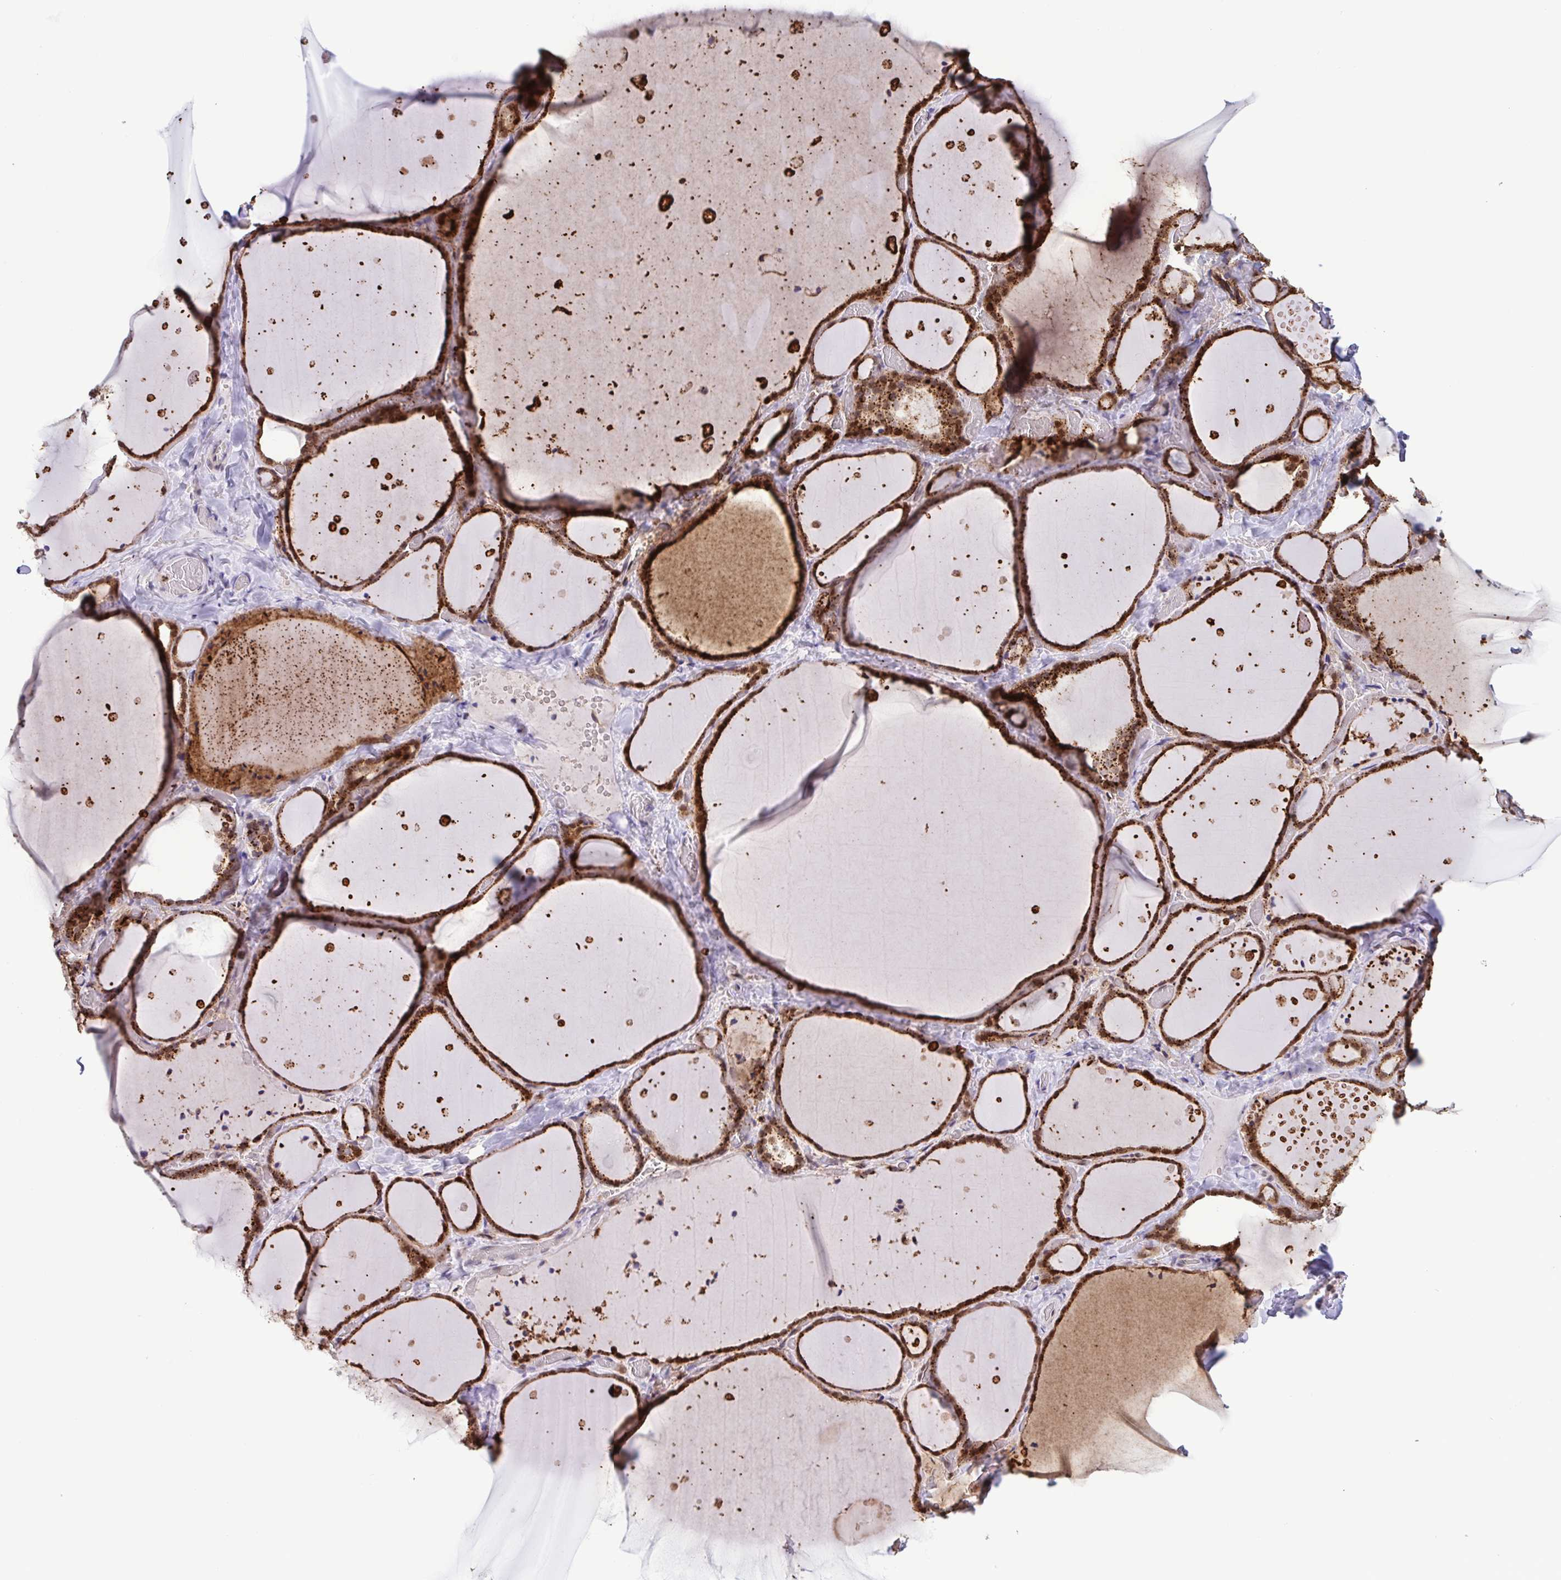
{"staining": {"intensity": "strong", "quantity": ">75%", "location": "cytoplasmic/membranous"}, "tissue": "thyroid gland", "cell_type": "Glandular cells", "image_type": "normal", "snomed": [{"axis": "morphology", "description": "Normal tissue, NOS"}, {"axis": "topography", "description": "Thyroid gland"}], "caption": "DAB immunohistochemical staining of benign human thyroid gland demonstrates strong cytoplasmic/membranous protein positivity in approximately >75% of glandular cells. (DAB = brown stain, brightfield microscopy at high magnification).", "gene": "CHMP1B", "patient": {"sex": "female", "age": 36}}